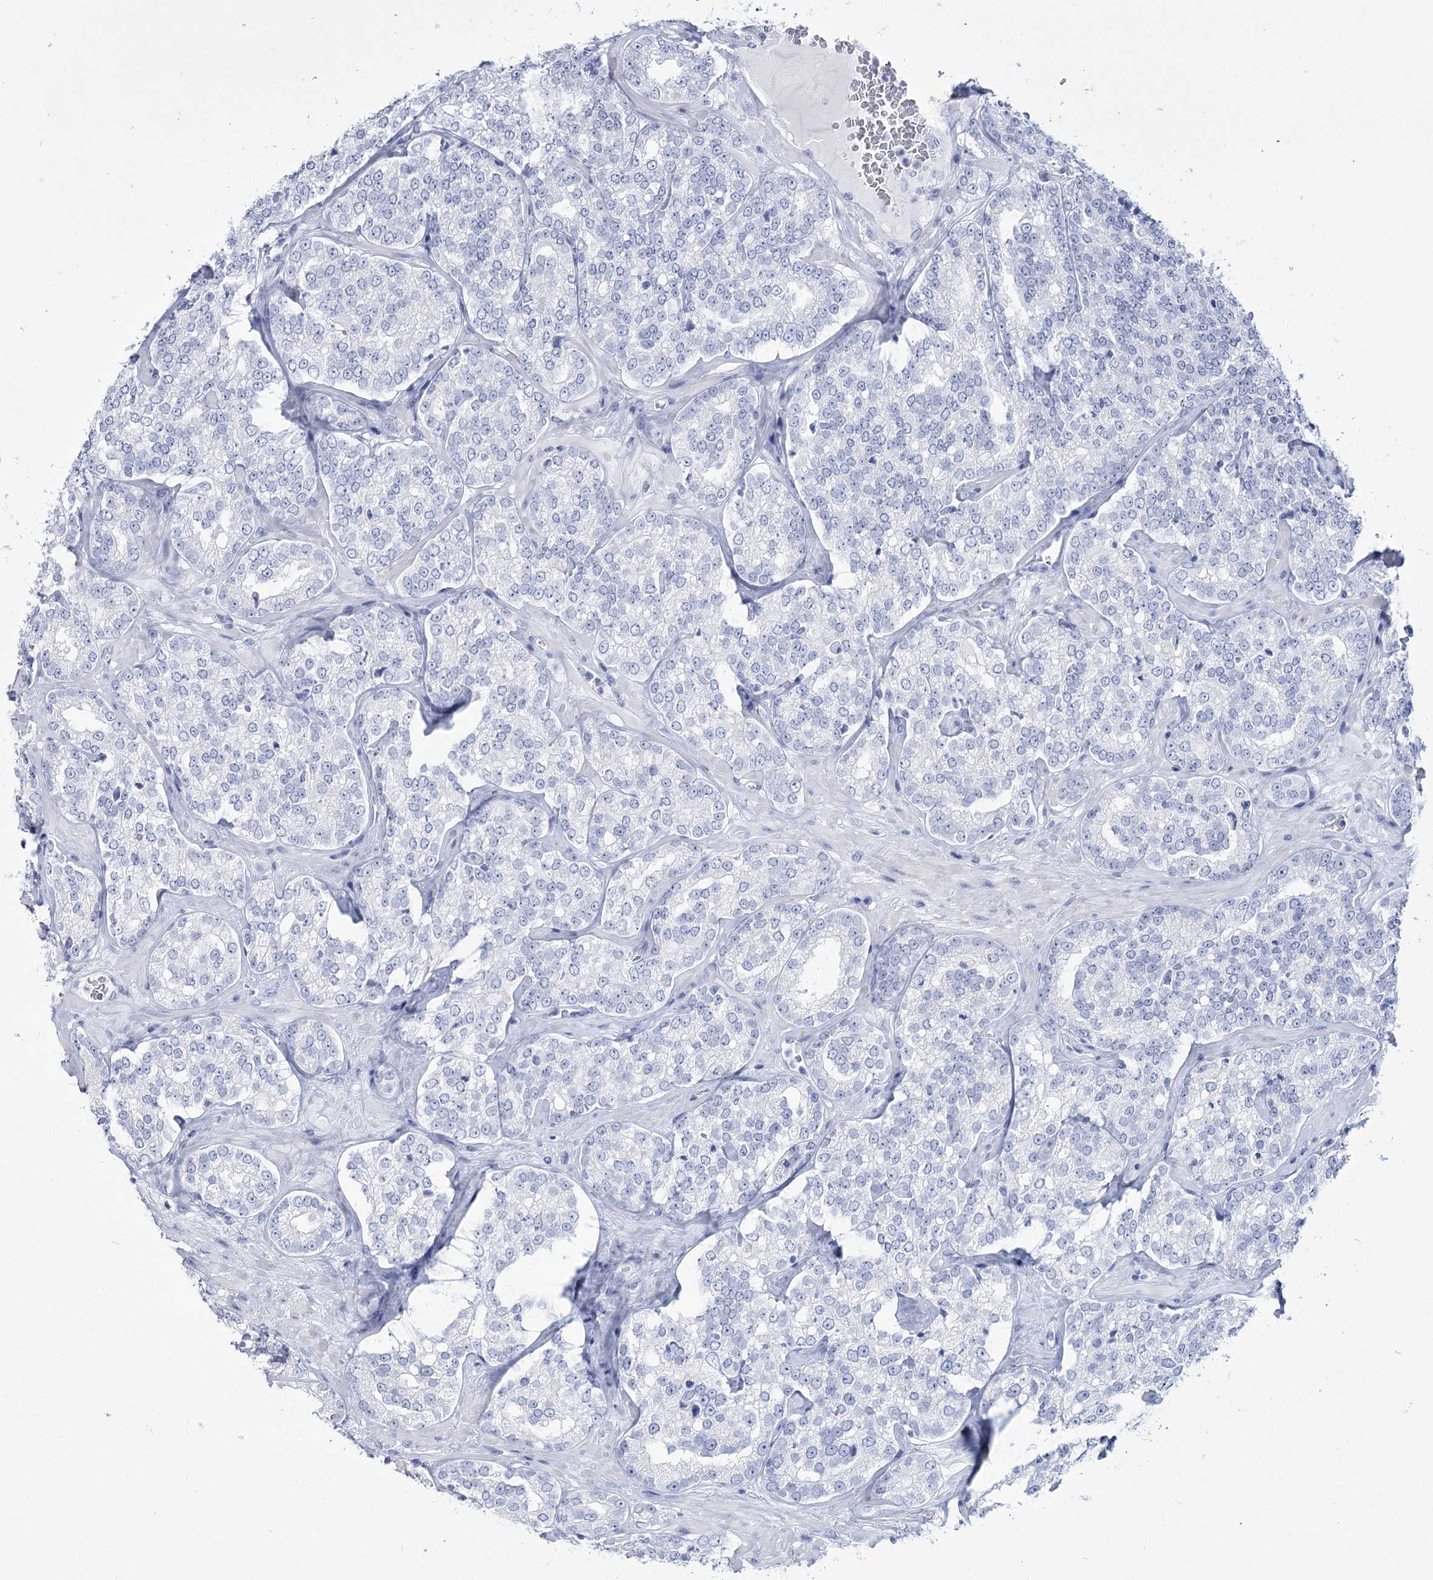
{"staining": {"intensity": "negative", "quantity": "none", "location": "none"}, "tissue": "prostate cancer", "cell_type": "Tumor cells", "image_type": "cancer", "snomed": [{"axis": "morphology", "description": "Normal tissue, NOS"}, {"axis": "morphology", "description": "Adenocarcinoma, High grade"}, {"axis": "topography", "description": "Prostate"}], "caption": "Prostate adenocarcinoma (high-grade) was stained to show a protein in brown. There is no significant expression in tumor cells.", "gene": "RNF186", "patient": {"sex": "male", "age": 83}}